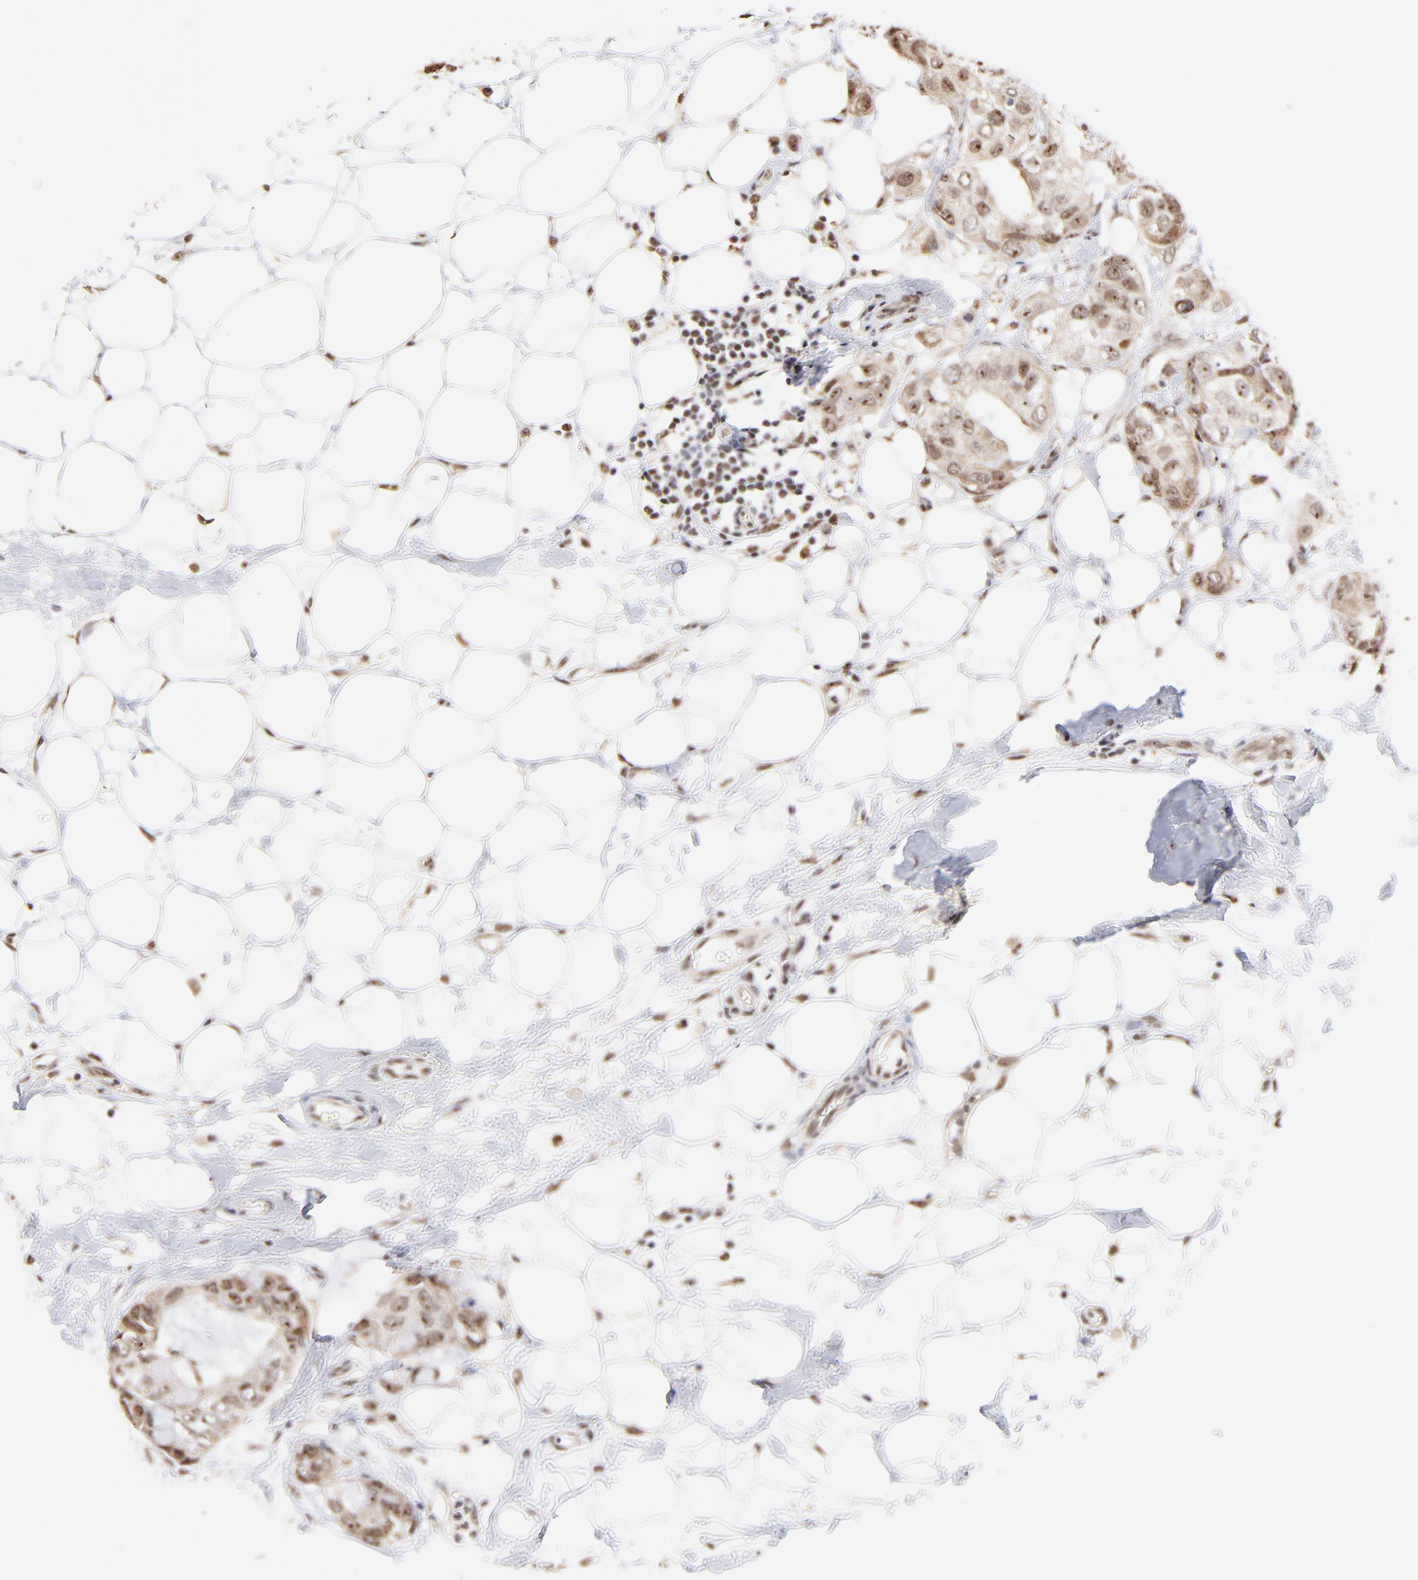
{"staining": {"intensity": "weak", "quantity": ">75%", "location": "cytoplasmic/membranous,nuclear"}, "tissue": "breast cancer", "cell_type": "Tumor cells", "image_type": "cancer", "snomed": [{"axis": "morphology", "description": "Duct carcinoma"}, {"axis": "topography", "description": "Breast"}], "caption": "Approximately >75% of tumor cells in human breast intraductal carcinoma display weak cytoplasmic/membranous and nuclear protein positivity as visualized by brown immunohistochemical staining.", "gene": "ZNF670", "patient": {"sex": "female", "age": 40}}